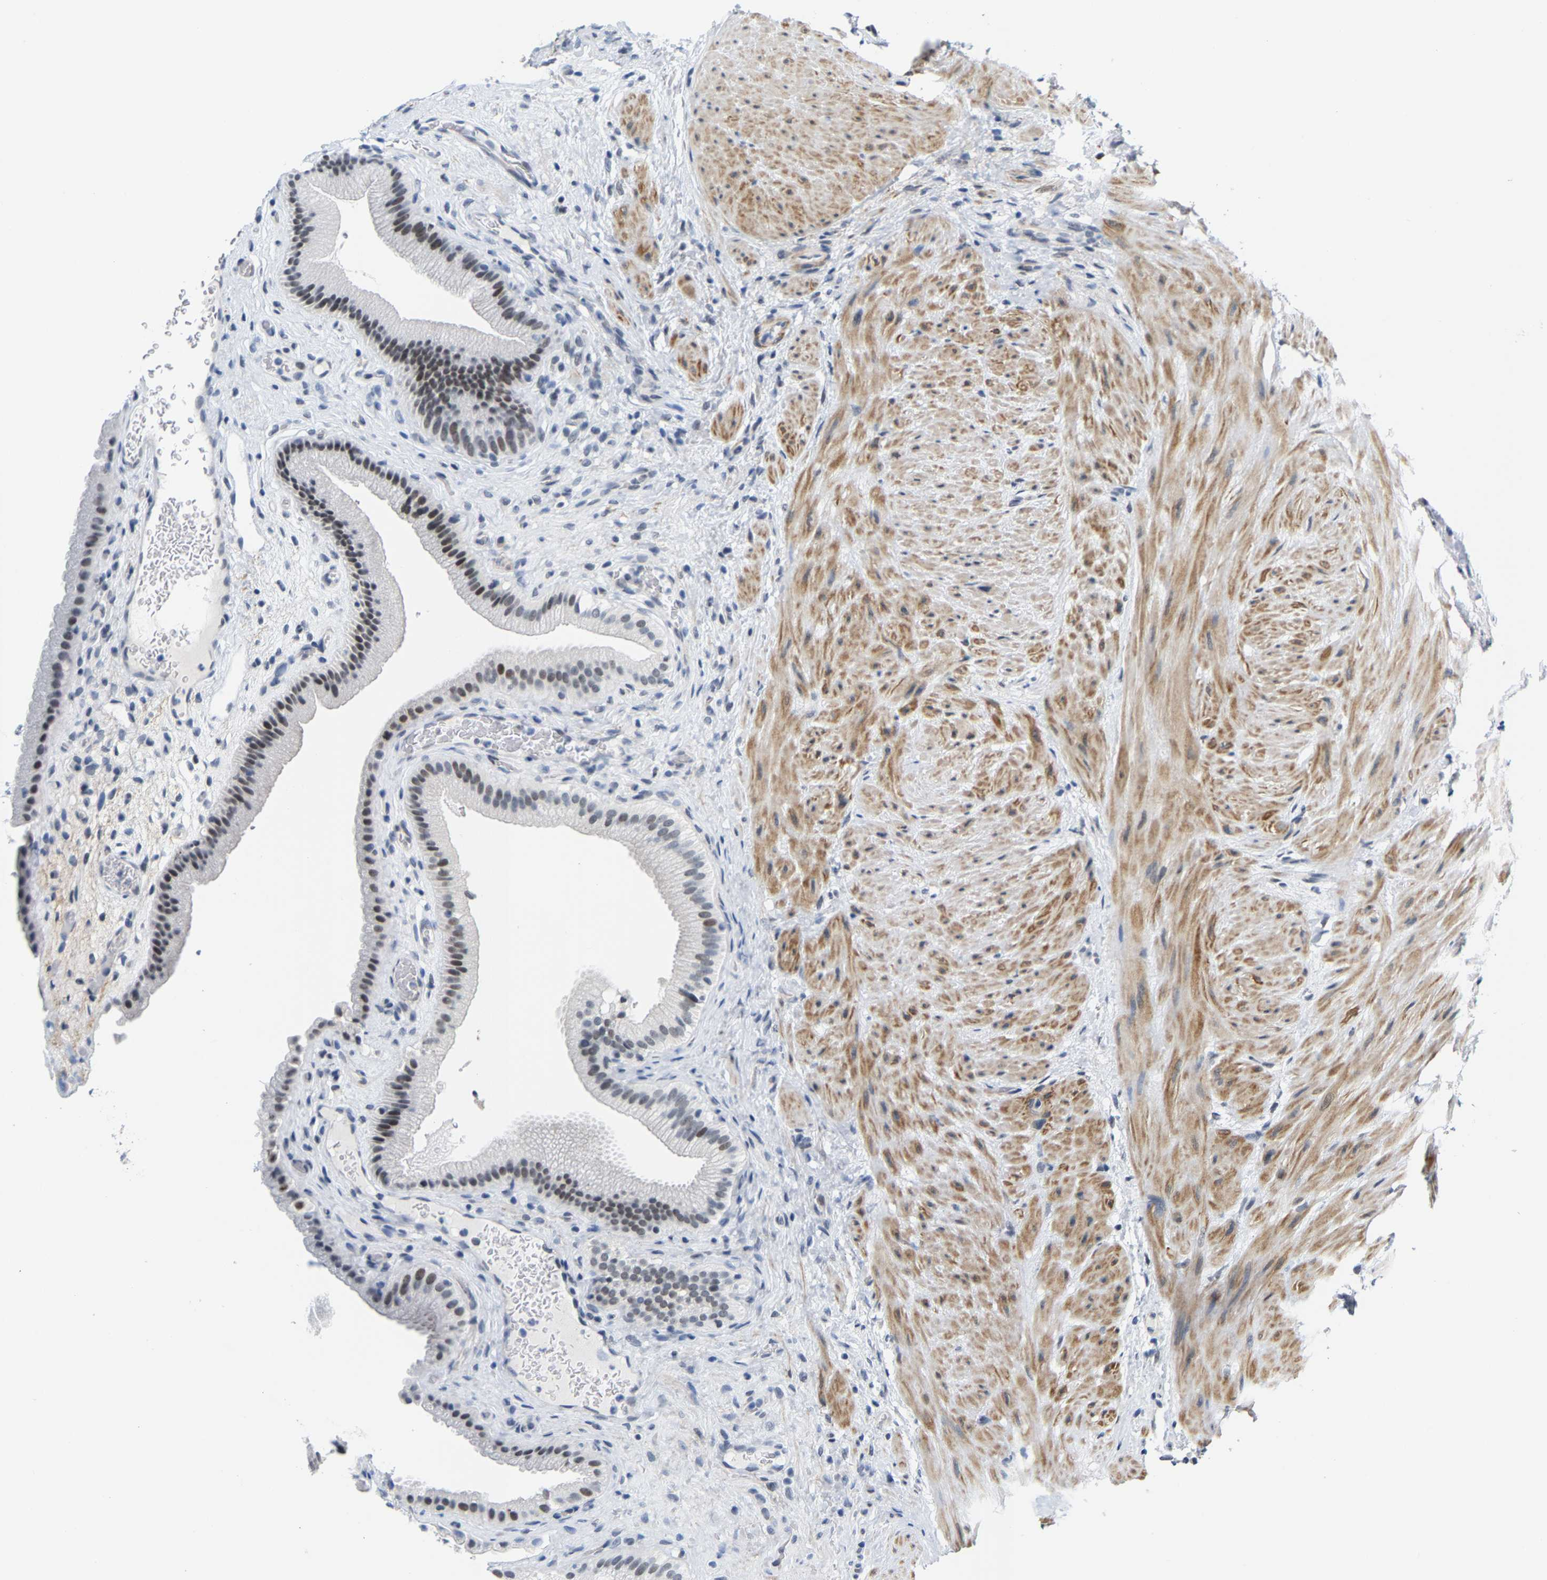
{"staining": {"intensity": "moderate", "quantity": ">75%", "location": "nuclear"}, "tissue": "gallbladder", "cell_type": "Glandular cells", "image_type": "normal", "snomed": [{"axis": "morphology", "description": "Normal tissue, NOS"}, {"axis": "topography", "description": "Gallbladder"}], "caption": "Normal gallbladder demonstrates moderate nuclear staining in approximately >75% of glandular cells, visualized by immunohistochemistry.", "gene": "FAM180A", "patient": {"sex": "male", "age": 49}}